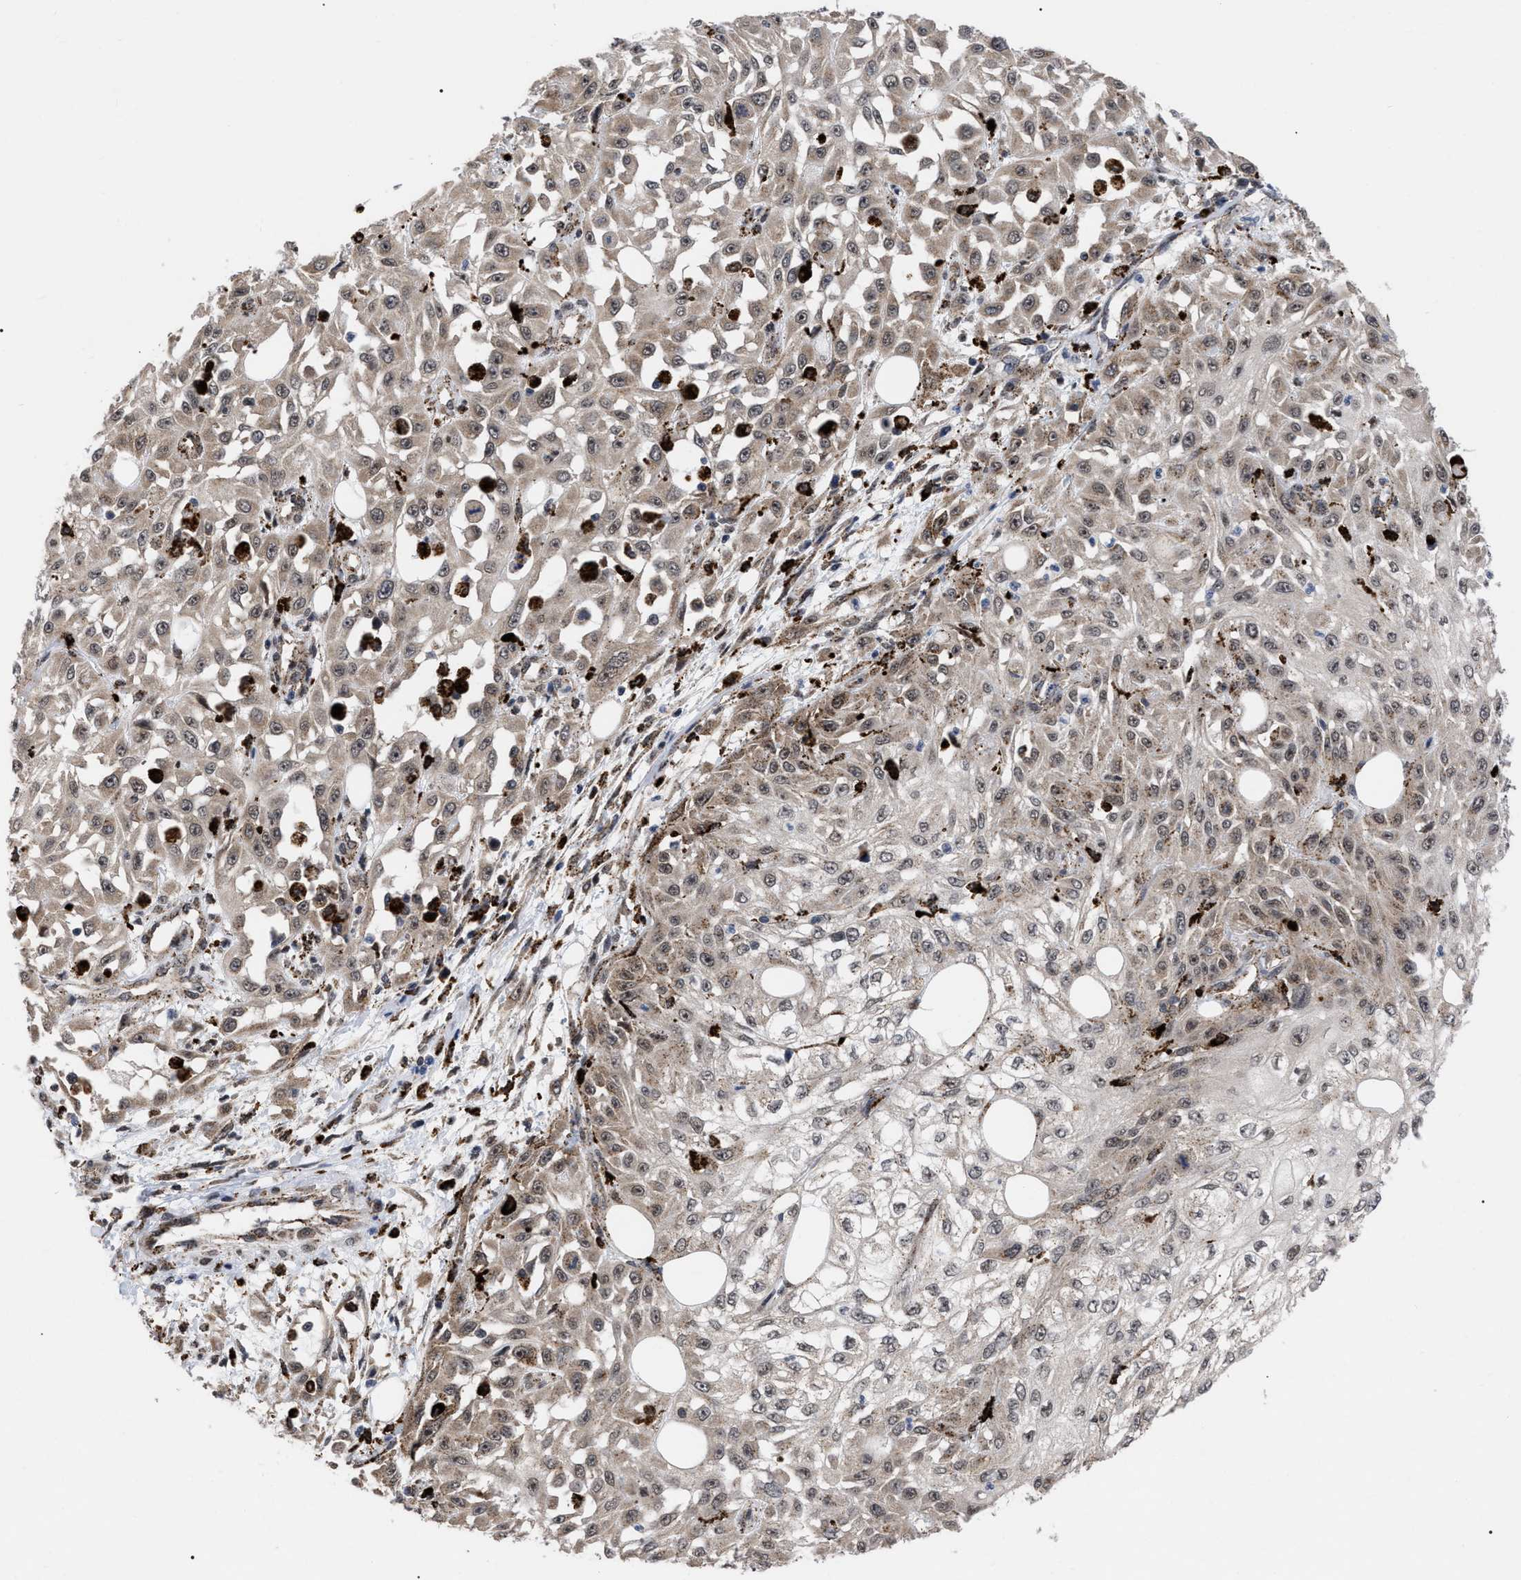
{"staining": {"intensity": "weak", "quantity": "25%-75%", "location": "cytoplasmic/membranous,nuclear"}, "tissue": "skin cancer", "cell_type": "Tumor cells", "image_type": "cancer", "snomed": [{"axis": "morphology", "description": "Squamous cell carcinoma, NOS"}, {"axis": "morphology", "description": "Squamous cell carcinoma, metastatic, NOS"}, {"axis": "topography", "description": "Skin"}, {"axis": "topography", "description": "Lymph node"}], "caption": "Skin squamous cell carcinoma was stained to show a protein in brown. There is low levels of weak cytoplasmic/membranous and nuclear staining in approximately 25%-75% of tumor cells.", "gene": "UPF1", "patient": {"sex": "male", "age": 75}}